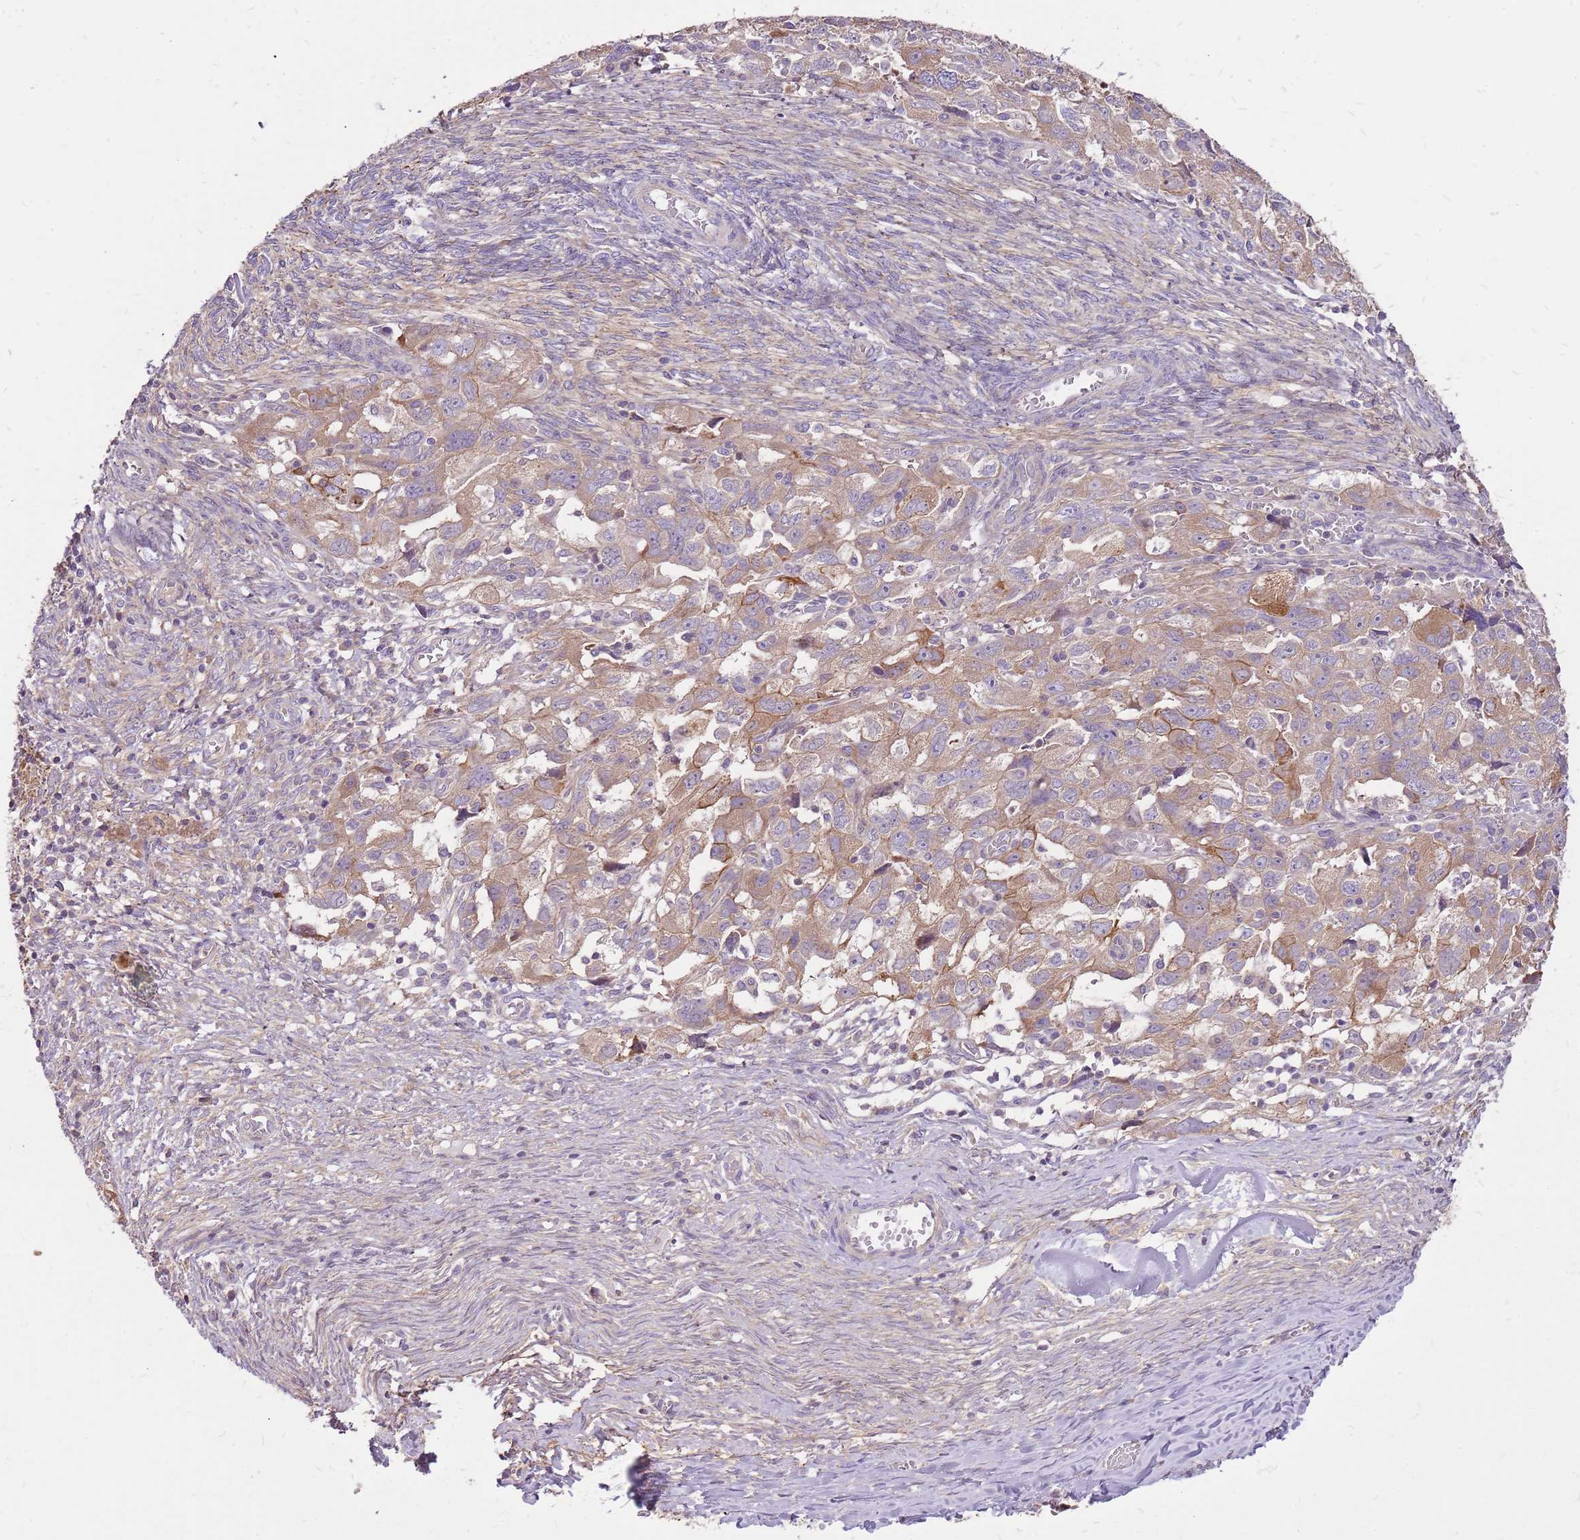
{"staining": {"intensity": "moderate", "quantity": "25%-75%", "location": "cytoplasmic/membranous"}, "tissue": "ovarian cancer", "cell_type": "Tumor cells", "image_type": "cancer", "snomed": [{"axis": "morphology", "description": "Carcinoma, NOS"}, {"axis": "morphology", "description": "Cystadenocarcinoma, serous, NOS"}, {"axis": "topography", "description": "Ovary"}], "caption": "Moderate cytoplasmic/membranous protein staining is present in about 25%-75% of tumor cells in ovarian serous cystadenocarcinoma.", "gene": "WASHC4", "patient": {"sex": "female", "age": 69}}